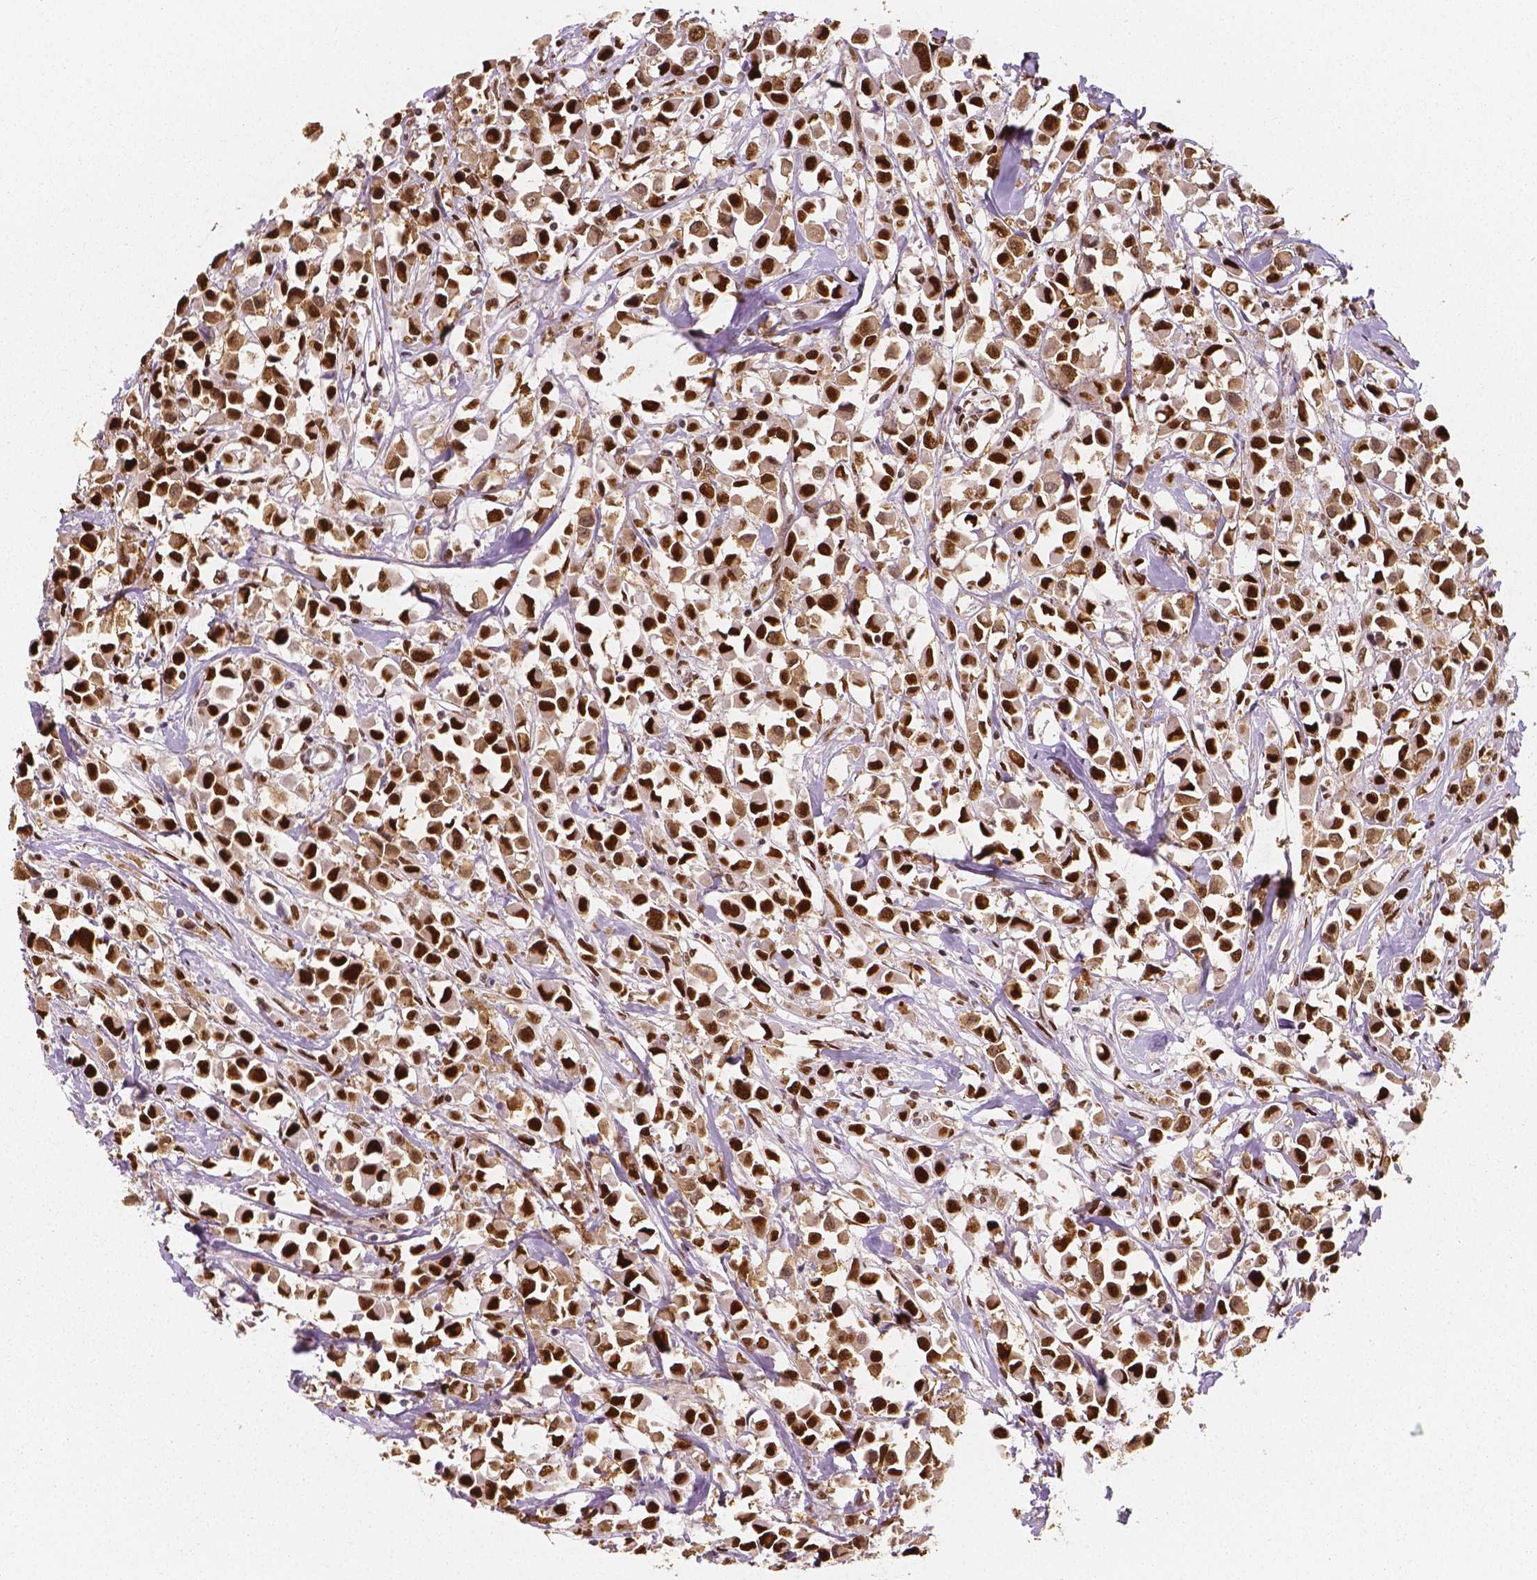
{"staining": {"intensity": "strong", "quantity": ">75%", "location": "nuclear"}, "tissue": "breast cancer", "cell_type": "Tumor cells", "image_type": "cancer", "snomed": [{"axis": "morphology", "description": "Duct carcinoma"}, {"axis": "topography", "description": "Breast"}], "caption": "IHC staining of breast cancer, which displays high levels of strong nuclear staining in approximately >75% of tumor cells indicating strong nuclear protein expression. The staining was performed using DAB (brown) for protein detection and nuclei were counterstained in hematoxylin (blue).", "gene": "NUCKS1", "patient": {"sex": "female", "age": 61}}